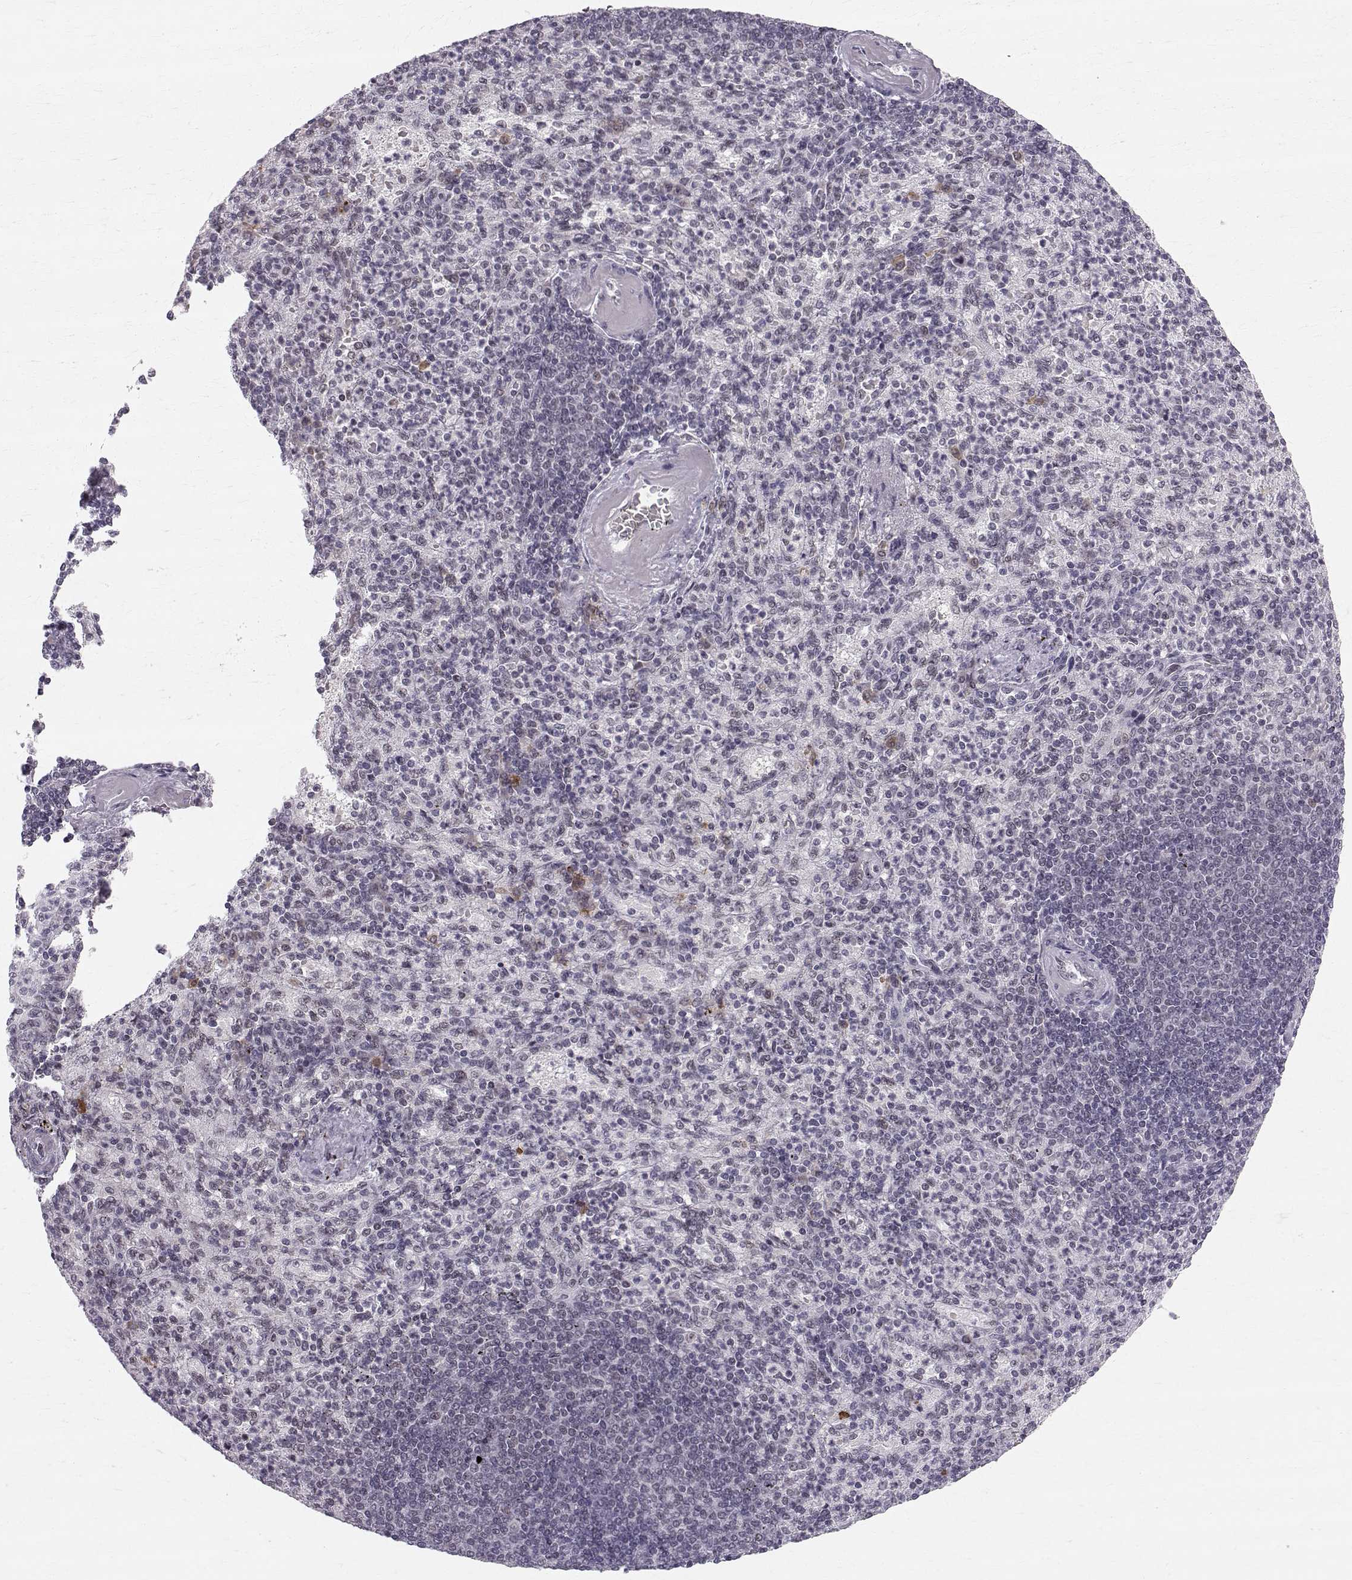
{"staining": {"intensity": "negative", "quantity": "none", "location": "none"}, "tissue": "spleen", "cell_type": "Cells in red pulp", "image_type": "normal", "snomed": [{"axis": "morphology", "description": "Normal tissue, NOS"}, {"axis": "topography", "description": "Spleen"}], "caption": "This is a image of immunohistochemistry (IHC) staining of normal spleen, which shows no expression in cells in red pulp.", "gene": "RPP38", "patient": {"sex": "female", "age": 74}}